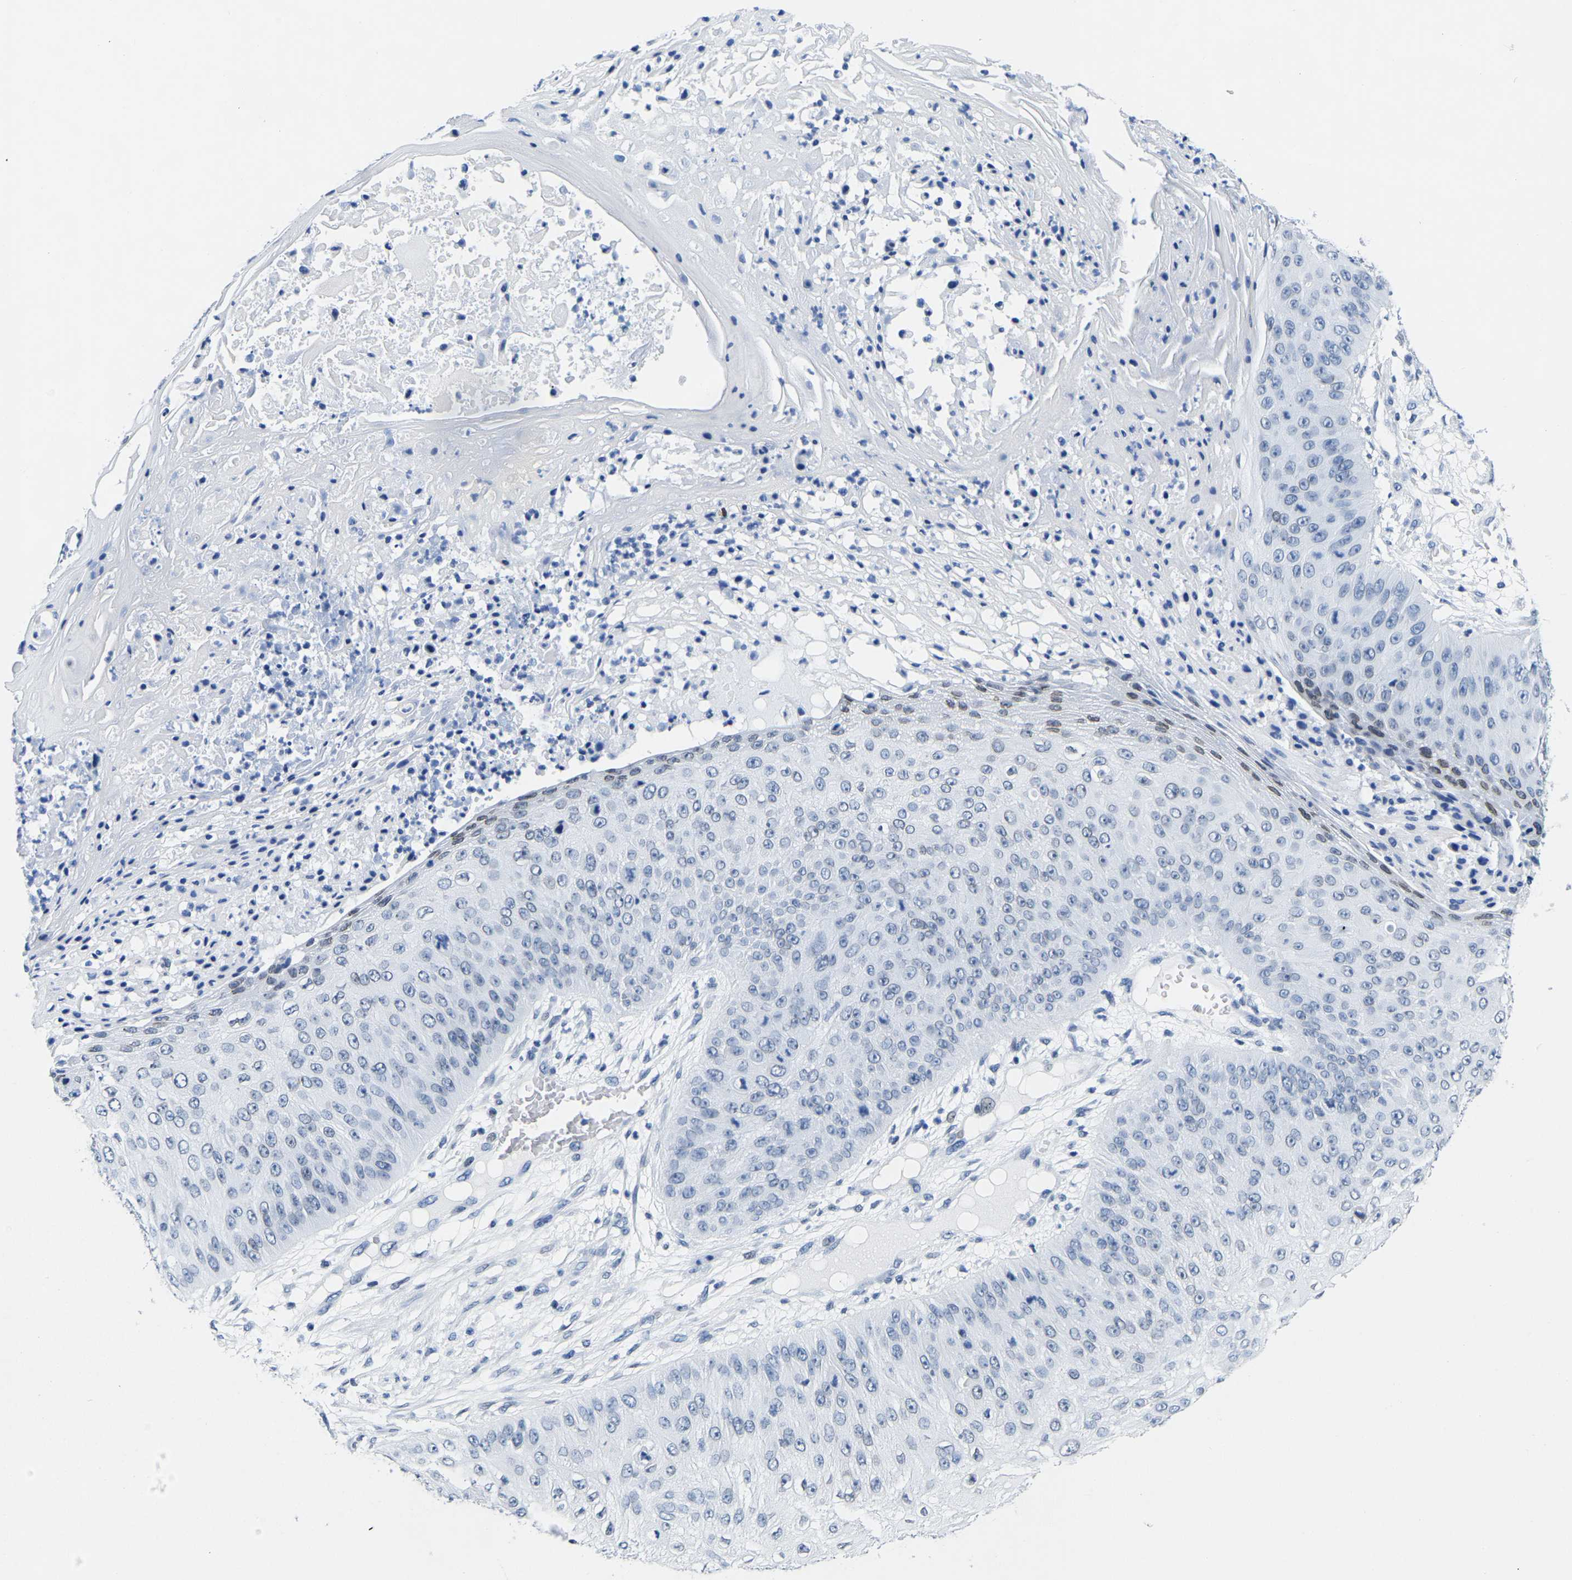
{"staining": {"intensity": "weak", "quantity": "<25%", "location": "nuclear"}, "tissue": "skin cancer", "cell_type": "Tumor cells", "image_type": "cancer", "snomed": [{"axis": "morphology", "description": "Squamous cell carcinoma, NOS"}, {"axis": "topography", "description": "Skin"}], "caption": "Protein analysis of skin cancer displays no significant expression in tumor cells.", "gene": "UPK3A", "patient": {"sex": "female", "age": 80}}